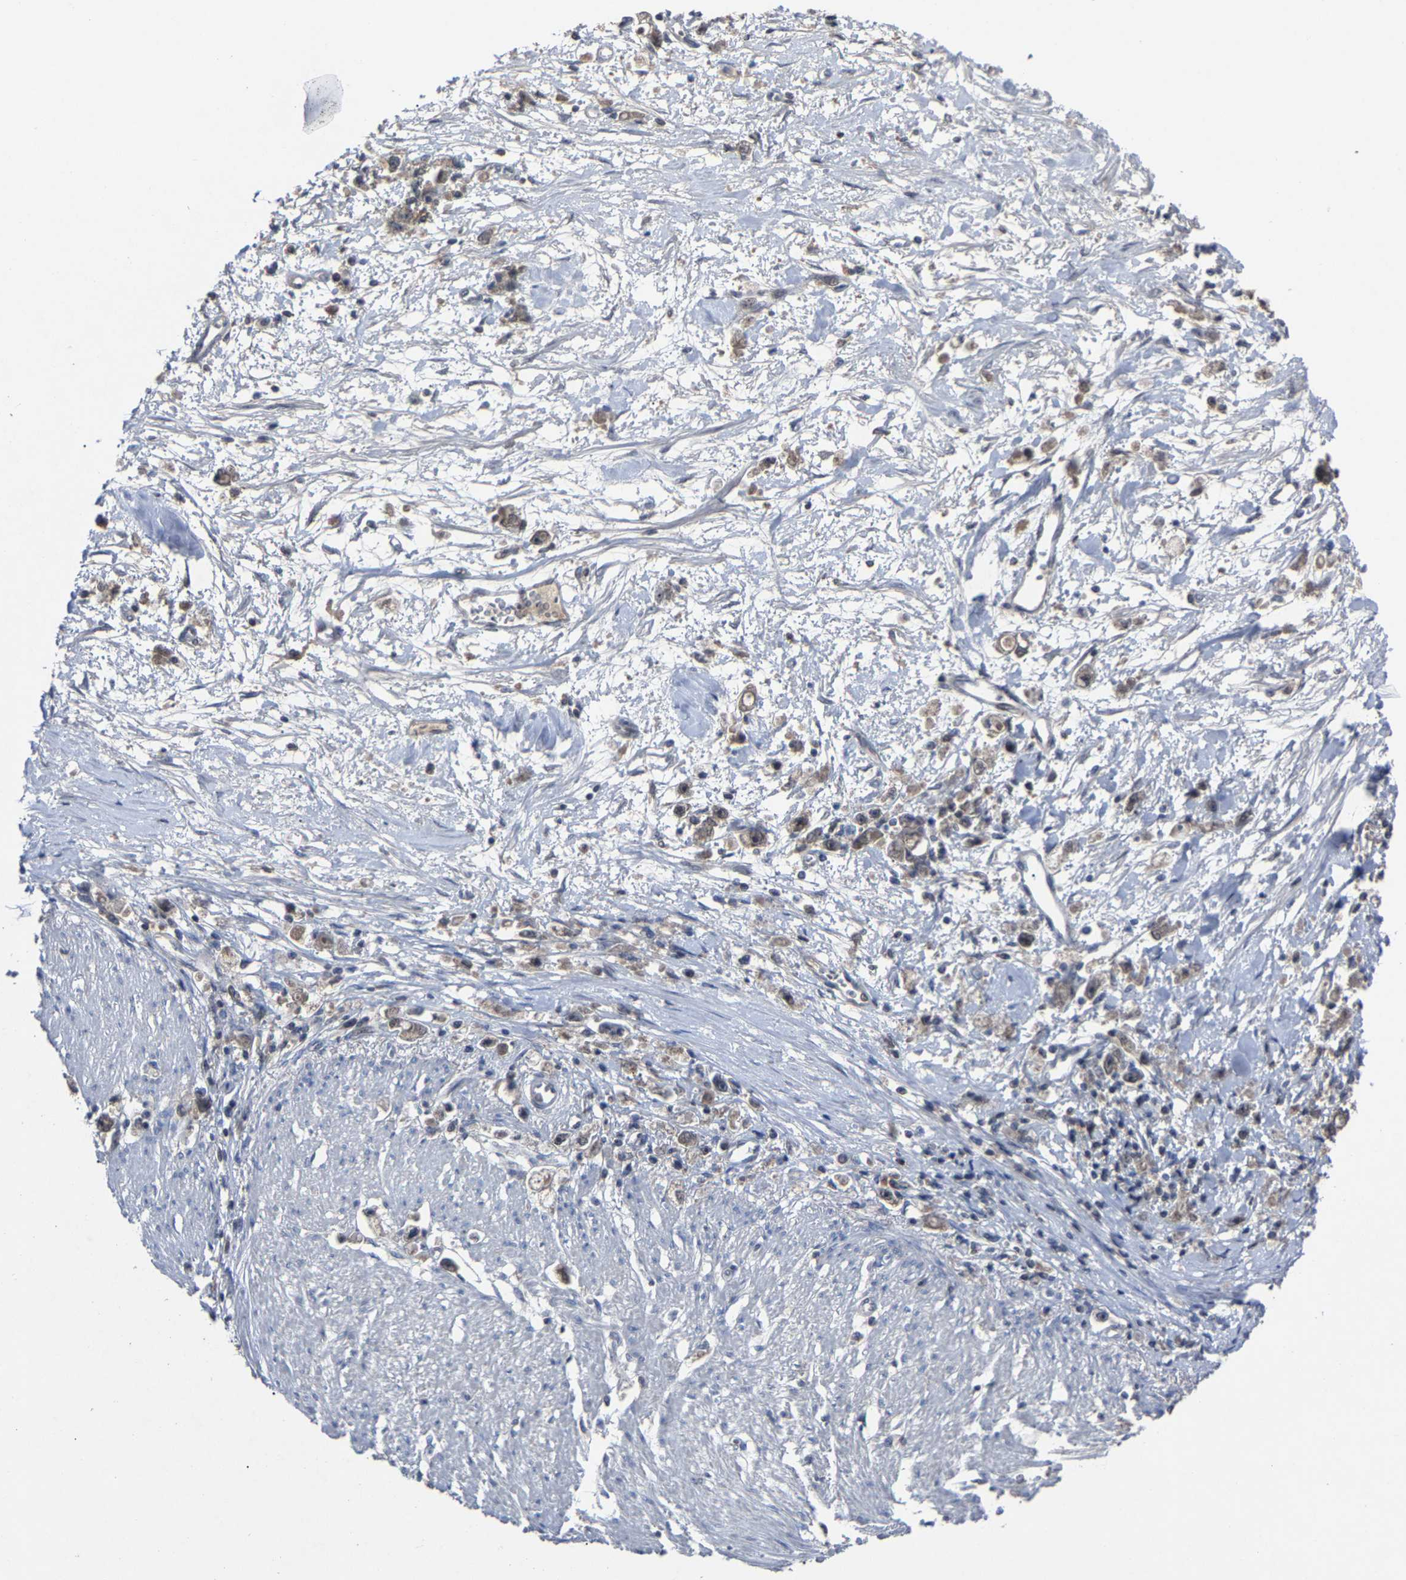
{"staining": {"intensity": "weak", "quantity": ">75%", "location": "cytoplasmic/membranous"}, "tissue": "stomach cancer", "cell_type": "Tumor cells", "image_type": "cancer", "snomed": [{"axis": "morphology", "description": "Adenocarcinoma, NOS"}, {"axis": "topography", "description": "Stomach"}], "caption": "Brown immunohistochemical staining in stomach cancer (adenocarcinoma) exhibits weak cytoplasmic/membranous staining in about >75% of tumor cells. (DAB IHC with brightfield microscopy, high magnification).", "gene": "LSM8", "patient": {"sex": "female", "age": 59}}